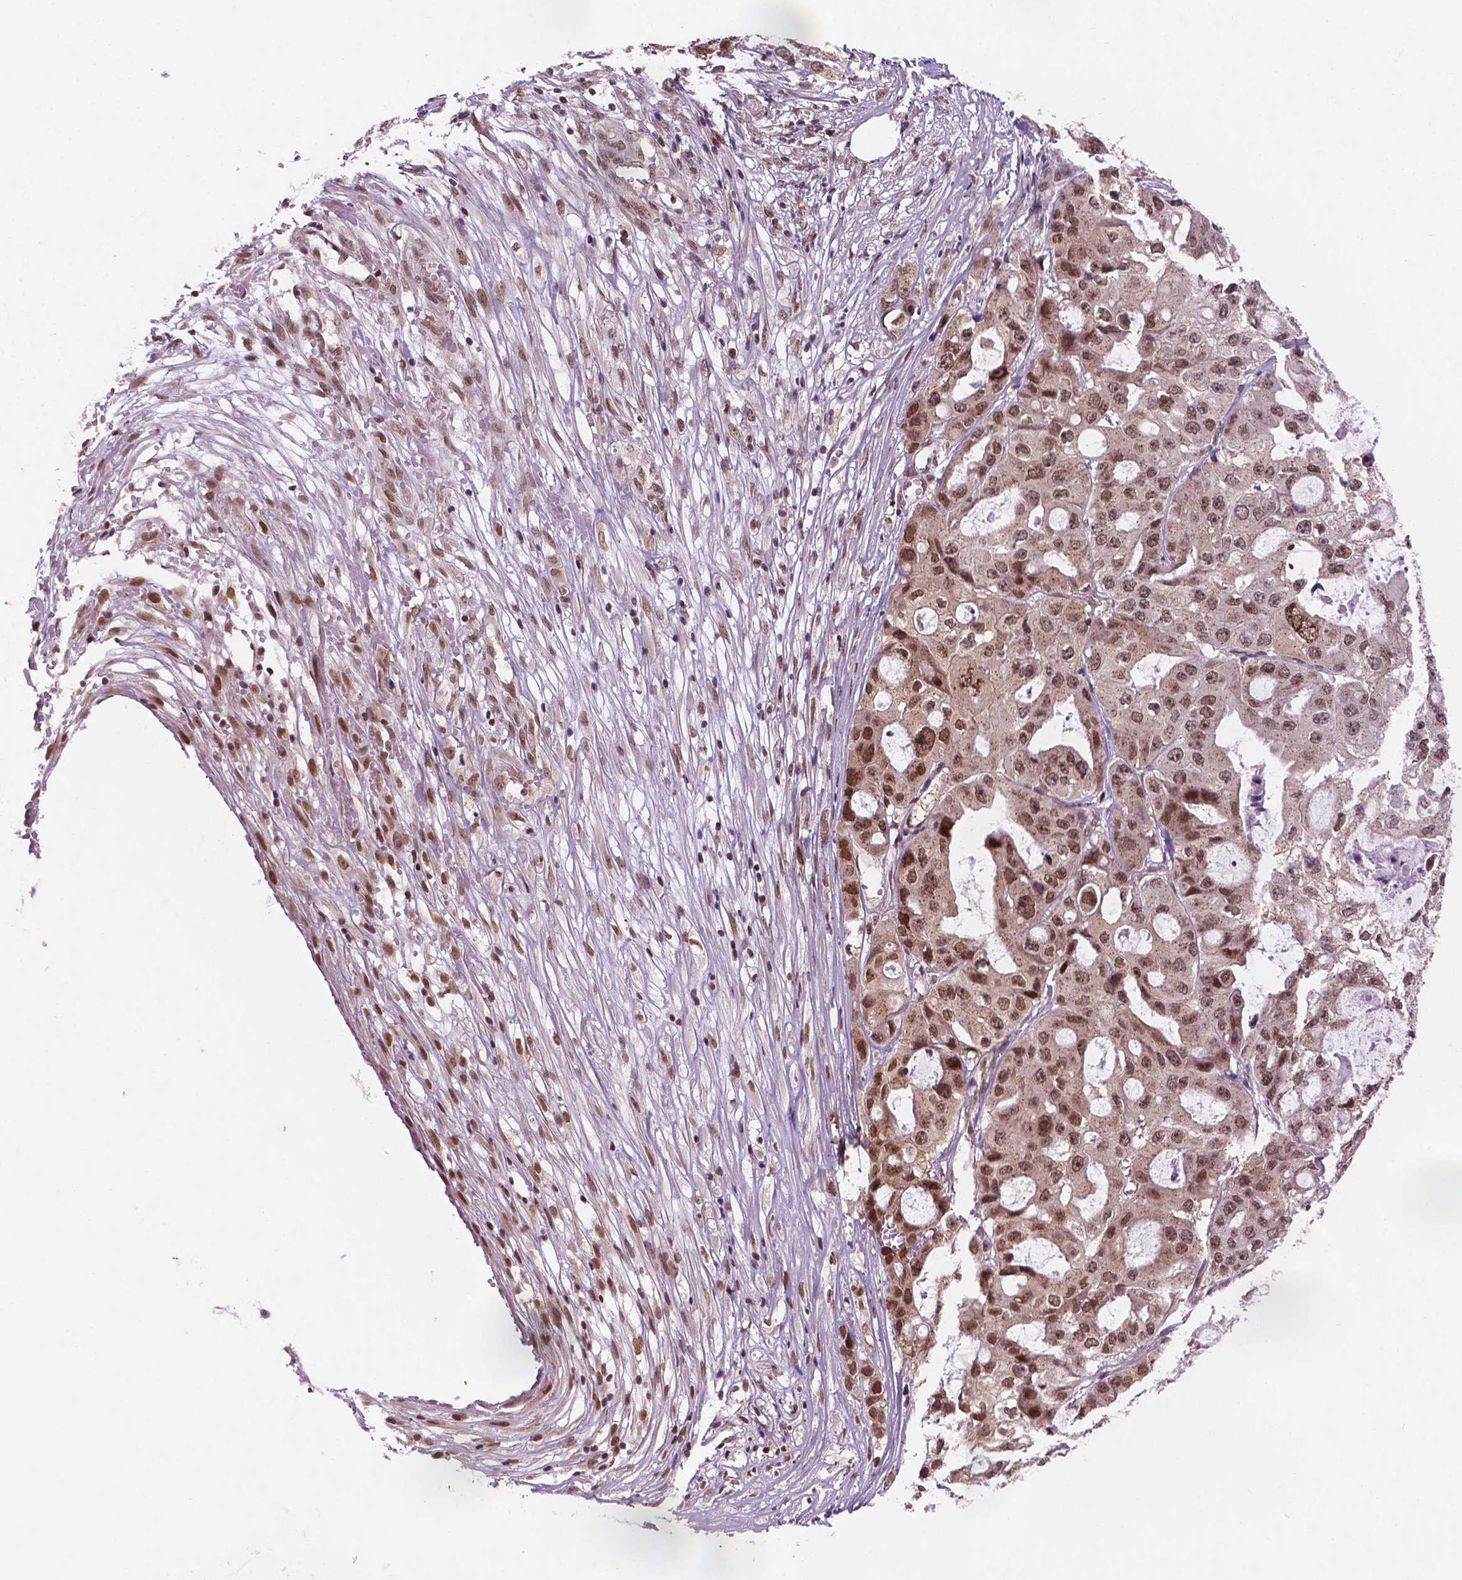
{"staining": {"intensity": "moderate", "quantity": "25%-75%", "location": "nuclear"}, "tissue": "ovarian cancer", "cell_type": "Tumor cells", "image_type": "cancer", "snomed": [{"axis": "morphology", "description": "Cystadenocarcinoma, serous, NOS"}, {"axis": "topography", "description": "Ovary"}], "caption": "The image exhibits a brown stain indicating the presence of a protein in the nuclear of tumor cells in ovarian serous cystadenocarcinoma.", "gene": "PER2", "patient": {"sex": "female", "age": 56}}